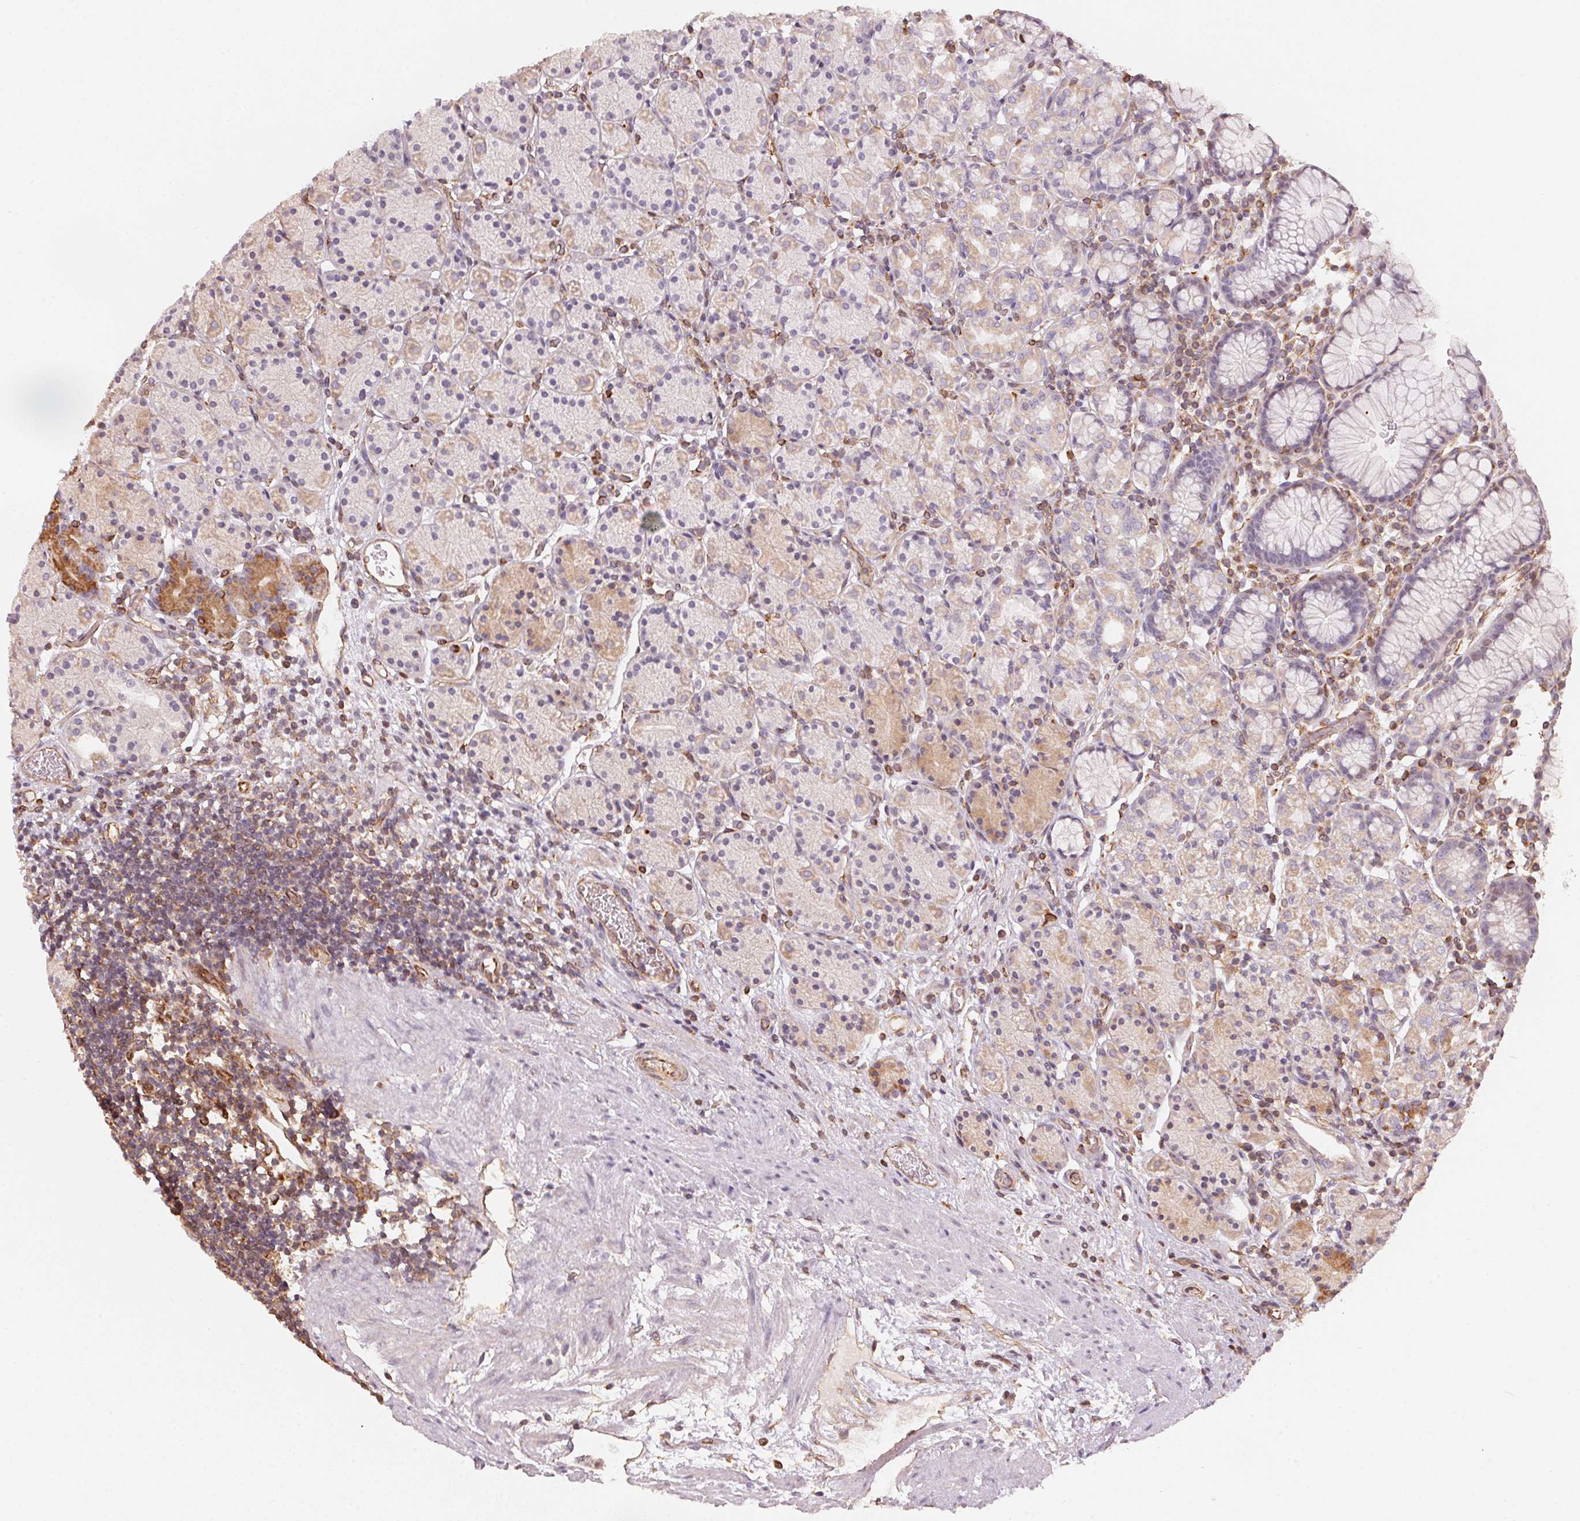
{"staining": {"intensity": "moderate", "quantity": "<25%", "location": "cytoplasmic/membranous"}, "tissue": "stomach", "cell_type": "Glandular cells", "image_type": "normal", "snomed": [{"axis": "morphology", "description": "Normal tissue, NOS"}, {"axis": "topography", "description": "Stomach, upper"}, {"axis": "topography", "description": "Stomach"}], "caption": "DAB immunohistochemical staining of benign human stomach demonstrates moderate cytoplasmic/membranous protein expression in about <25% of glandular cells. (DAB IHC with brightfield microscopy, high magnification).", "gene": "FOXR2", "patient": {"sex": "male", "age": 62}}